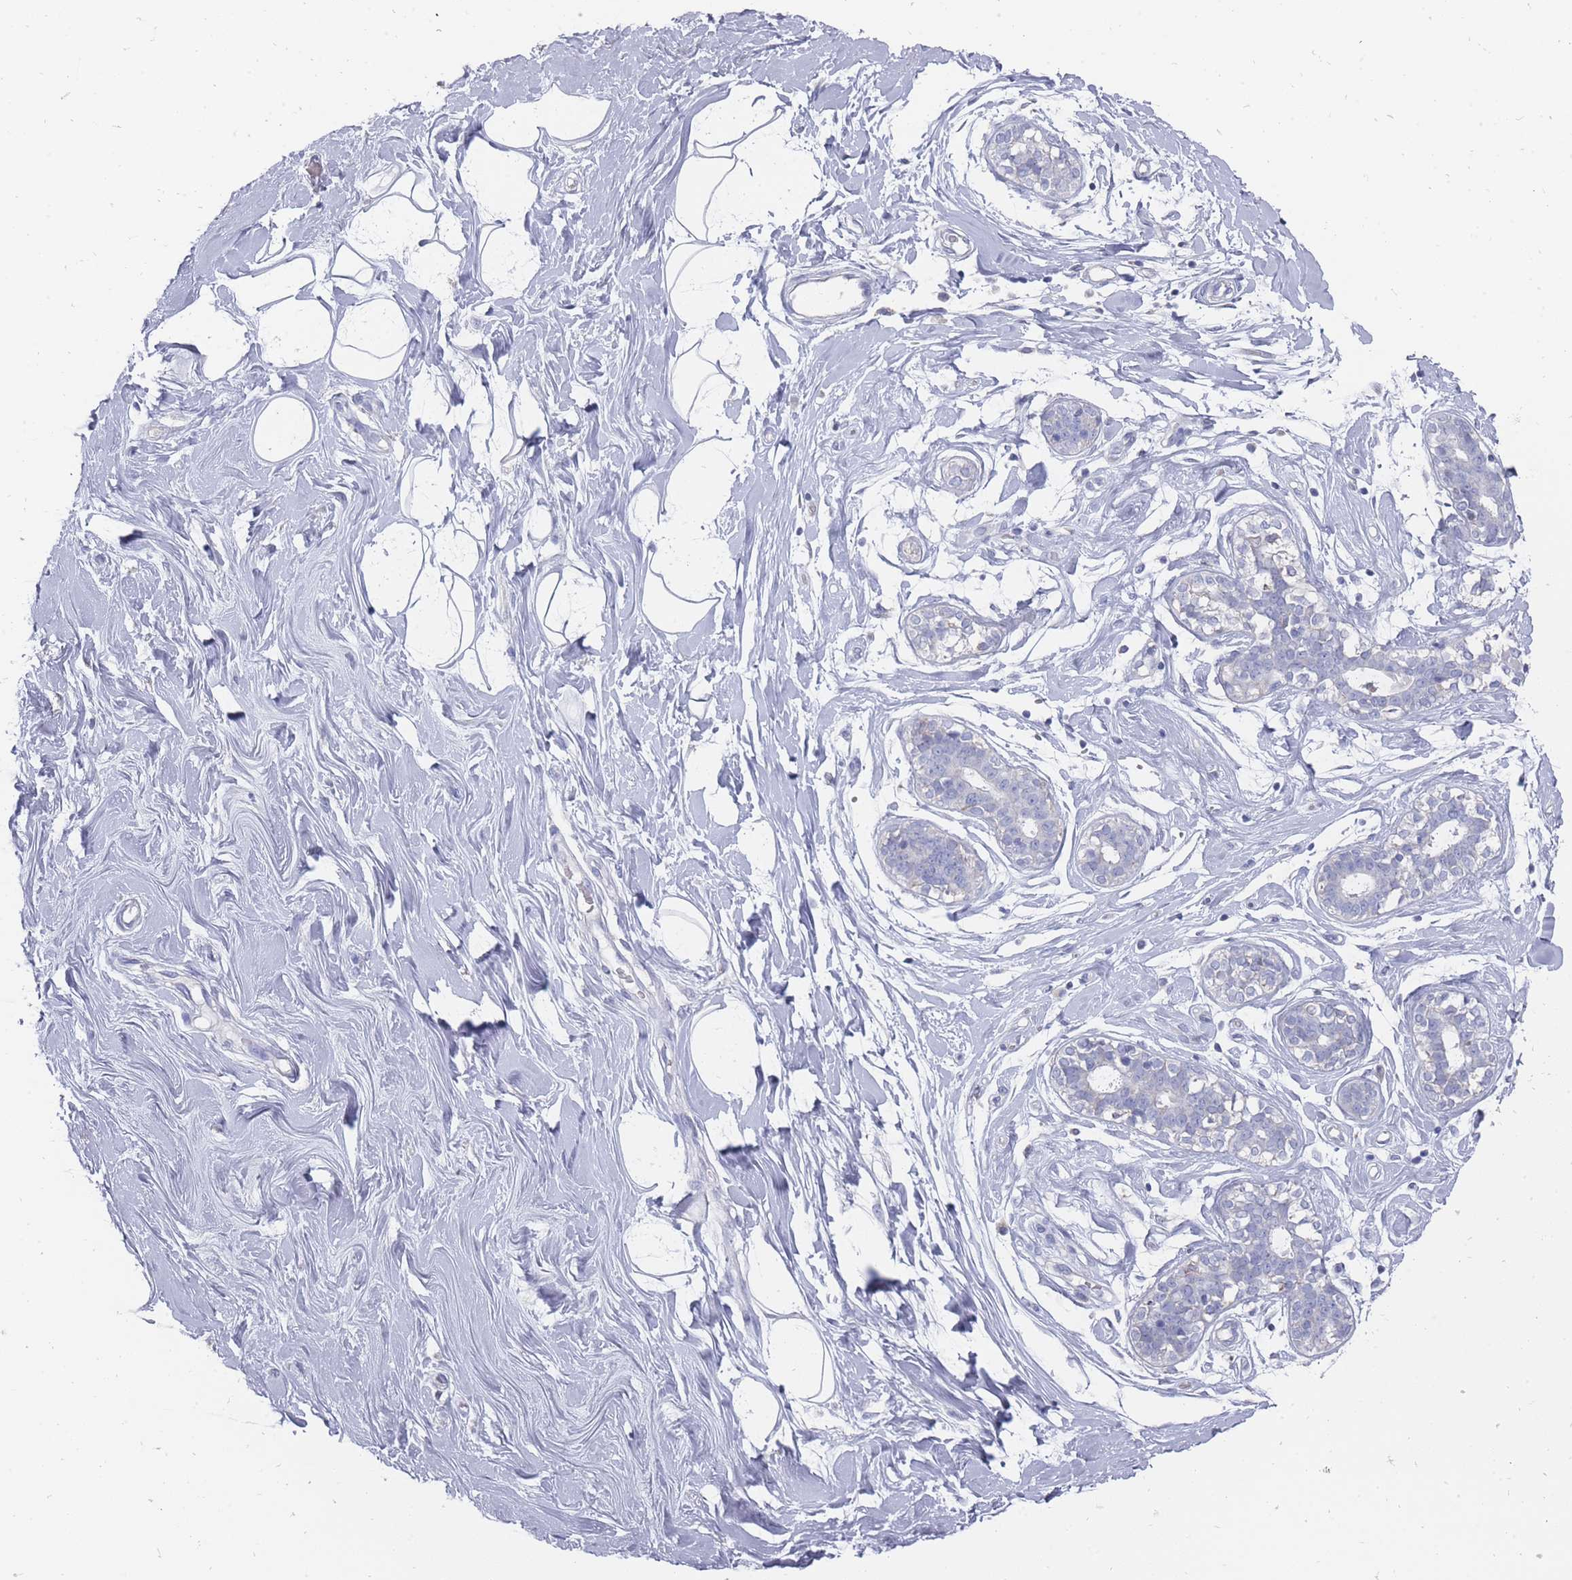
{"staining": {"intensity": "negative", "quantity": "none", "location": "none"}, "tissue": "adipose tissue", "cell_type": "Adipocytes", "image_type": "normal", "snomed": [{"axis": "morphology", "description": "Normal tissue, NOS"}, {"axis": "topography", "description": "Breast"}], "caption": "An immunohistochemistry (IHC) micrograph of normal adipose tissue is shown. There is no staining in adipocytes of adipose tissue. (DAB (3,3'-diaminobenzidine) immunohistochemistry (IHC) with hematoxylin counter stain).", "gene": "OTULINL", "patient": {"sex": "female", "age": 26}}